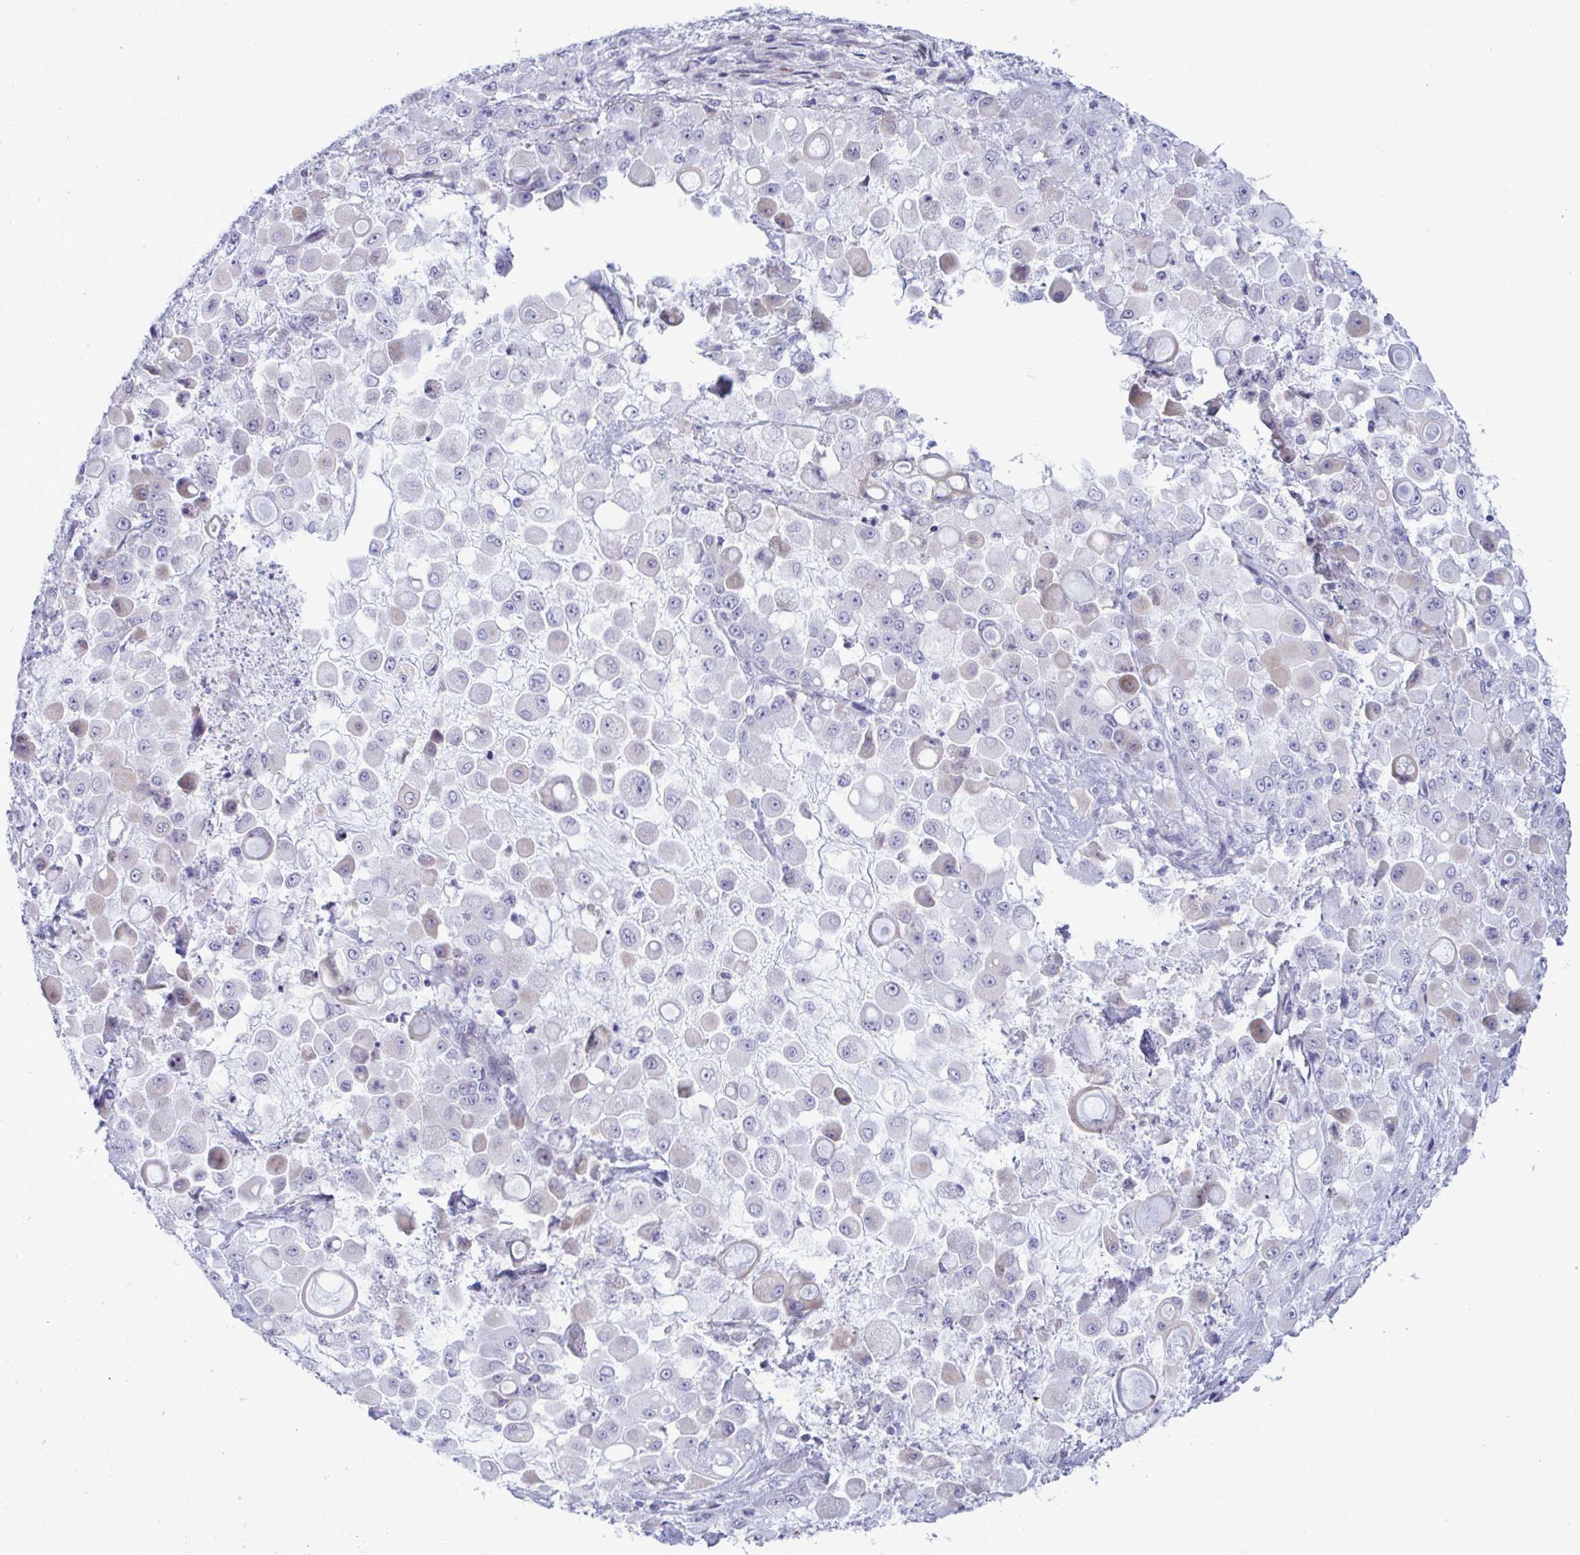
{"staining": {"intensity": "negative", "quantity": "none", "location": "none"}, "tissue": "stomach cancer", "cell_type": "Tumor cells", "image_type": "cancer", "snomed": [{"axis": "morphology", "description": "Adenocarcinoma, NOS"}, {"axis": "topography", "description": "Stomach"}], "caption": "Protein analysis of stomach cancer (adenocarcinoma) exhibits no significant positivity in tumor cells.", "gene": "ZNF684", "patient": {"sex": "female", "age": 76}}